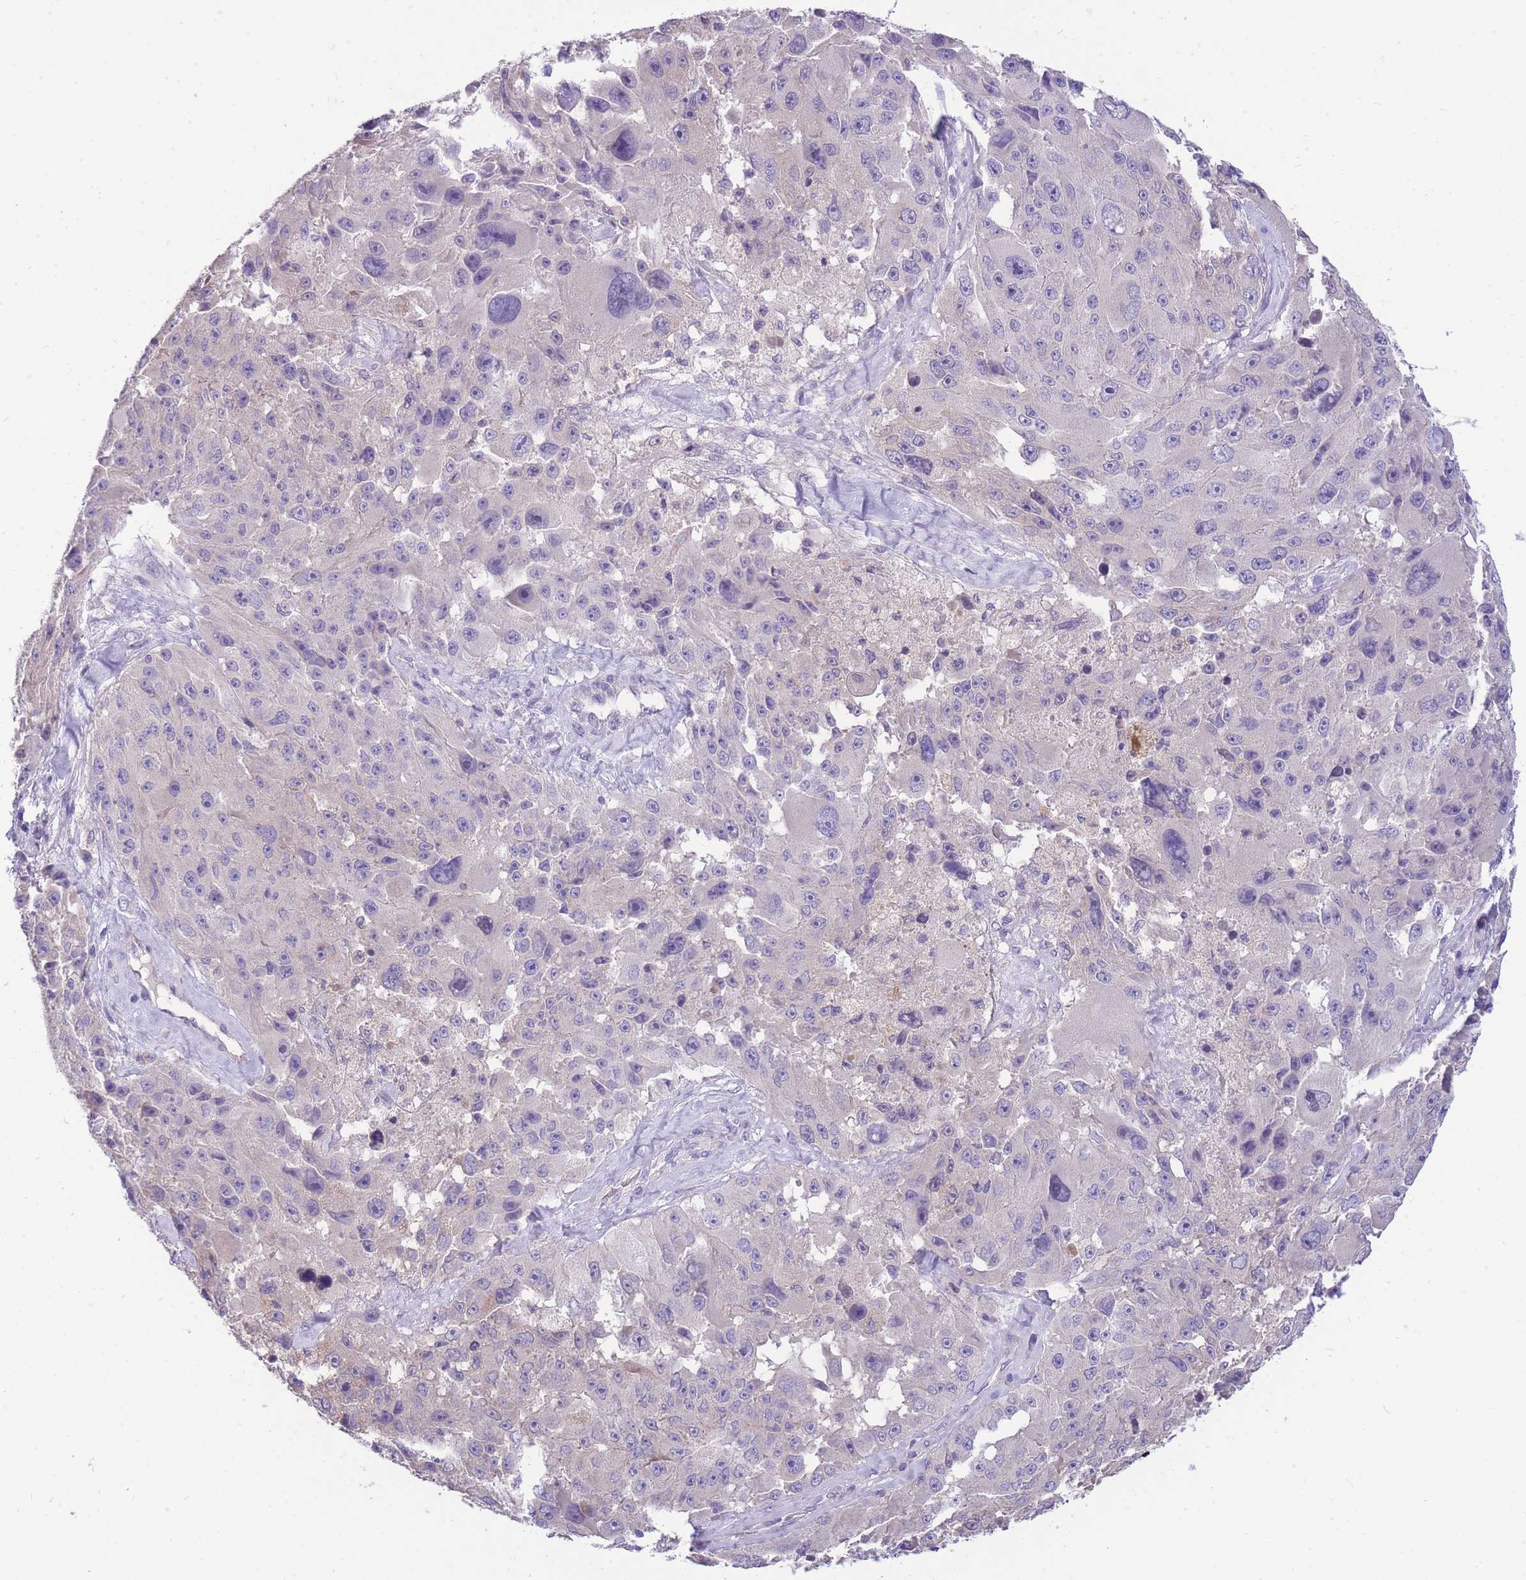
{"staining": {"intensity": "negative", "quantity": "none", "location": "none"}, "tissue": "melanoma", "cell_type": "Tumor cells", "image_type": "cancer", "snomed": [{"axis": "morphology", "description": "Malignant melanoma, Metastatic site"}, {"axis": "topography", "description": "Lymph node"}], "caption": "Malignant melanoma (metastatic site) was stained to show a protein in brown. There is no significant expression in tumor cells. Brightfield microscopy of immunohistochemistry (IHC) stained with DAB (3,3'-diaminobenzidine) (brown) and hematoxylin (blue), captured at high magnification.", "gene": "OR5T1", "patient": {"sex": "male", "age": 62}}